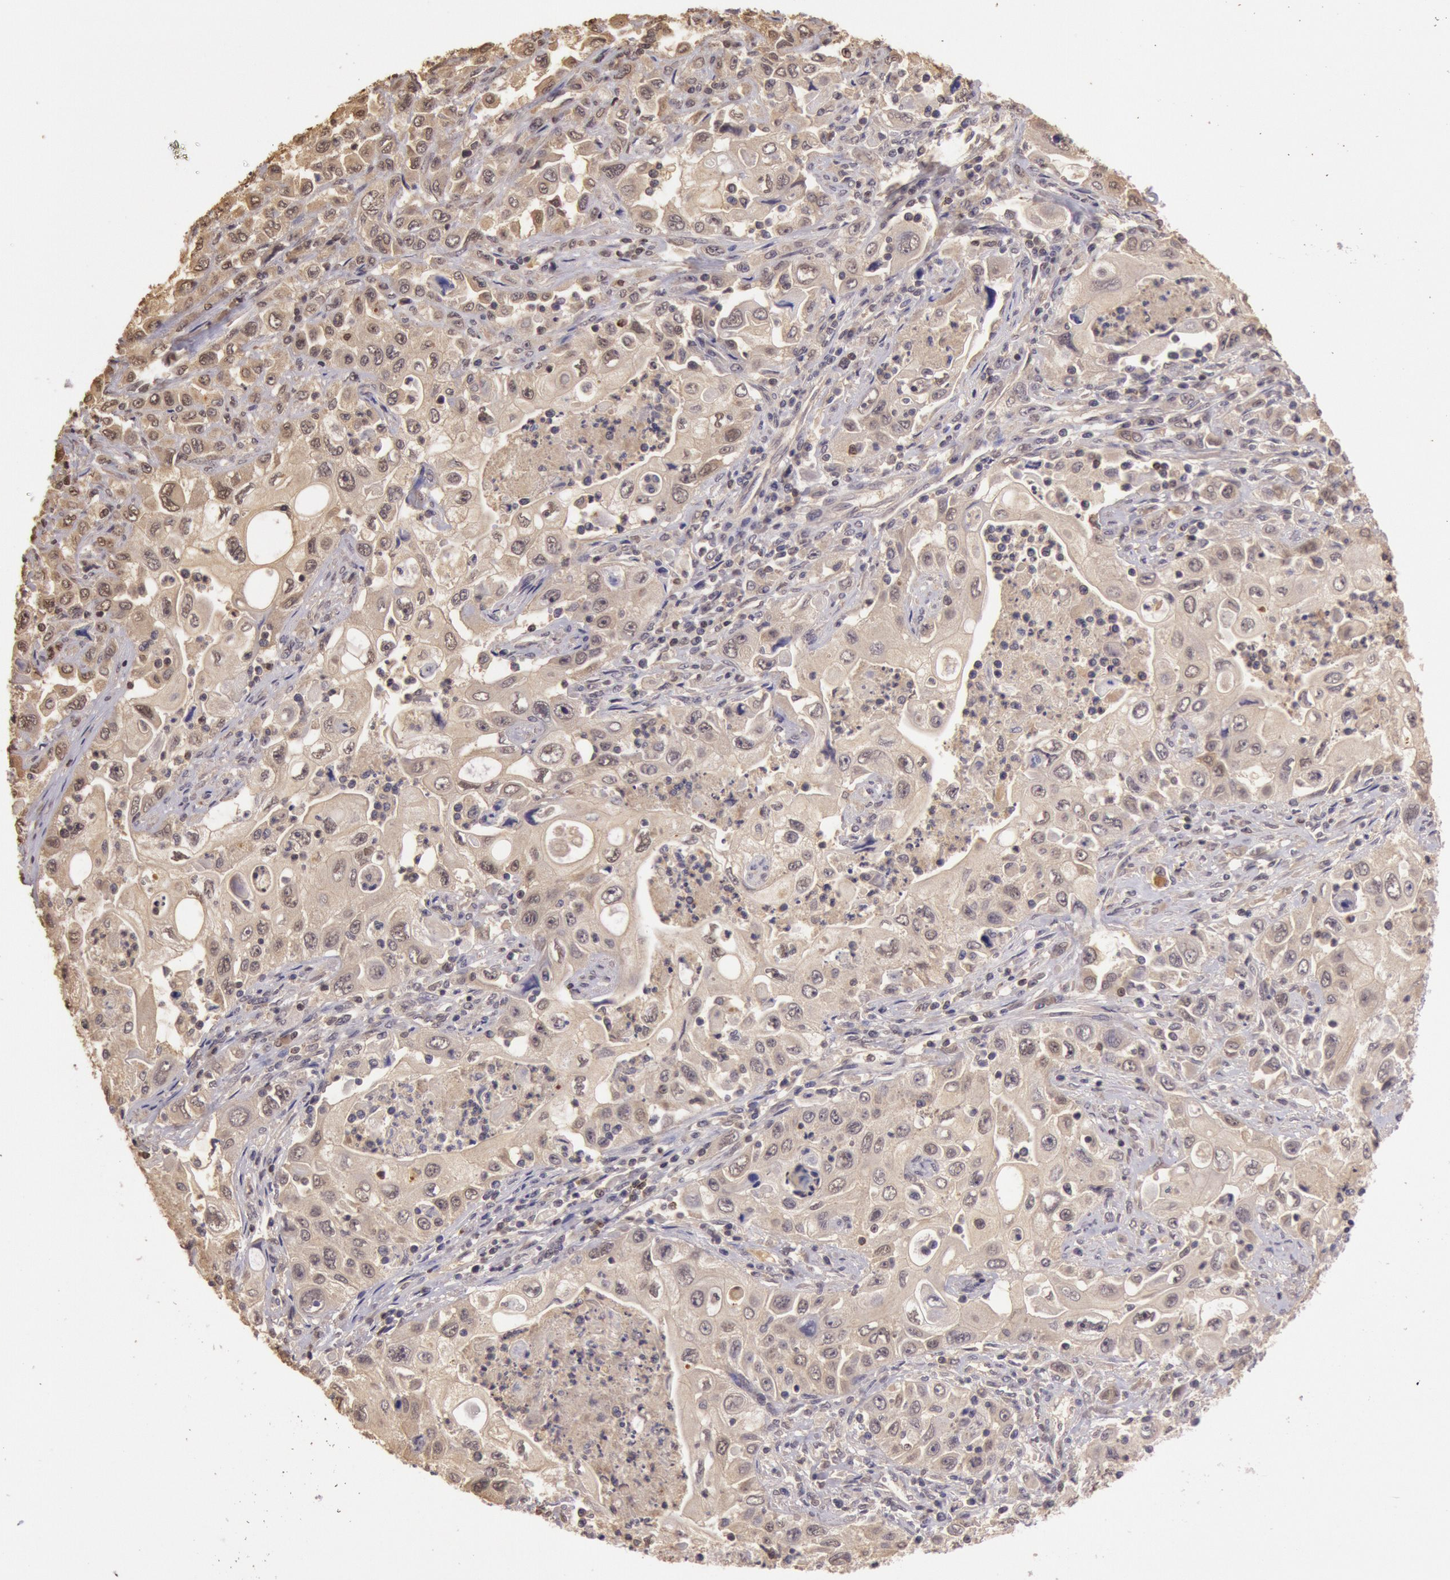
{"staining": {"intensity": "weak", "quantity": "25%-75%", "location": "cytoplasmic/membranous"}, "tissue": "pancreatic cancer", "cell_type": "Tumor cells", "image_type": "cancer", "snomed": [{"axis": "morphology", "description": "Adenocarcinoma, NOS"}, {"axis": "topography", "description": "Pancreas"}], "caption": "Immunohistochemistry (IHC) of pancreatic adenocarcinoma displays low levels of weak cytoplasmic/membranous expression in approximately 25%-75% of tumor cells. (DAB (3,3'-diaminobenzidine) IHC with brightfield microscopy, high magnification).", "gene": "SOD1", "patient": {"sex": "male", "age": 70}}